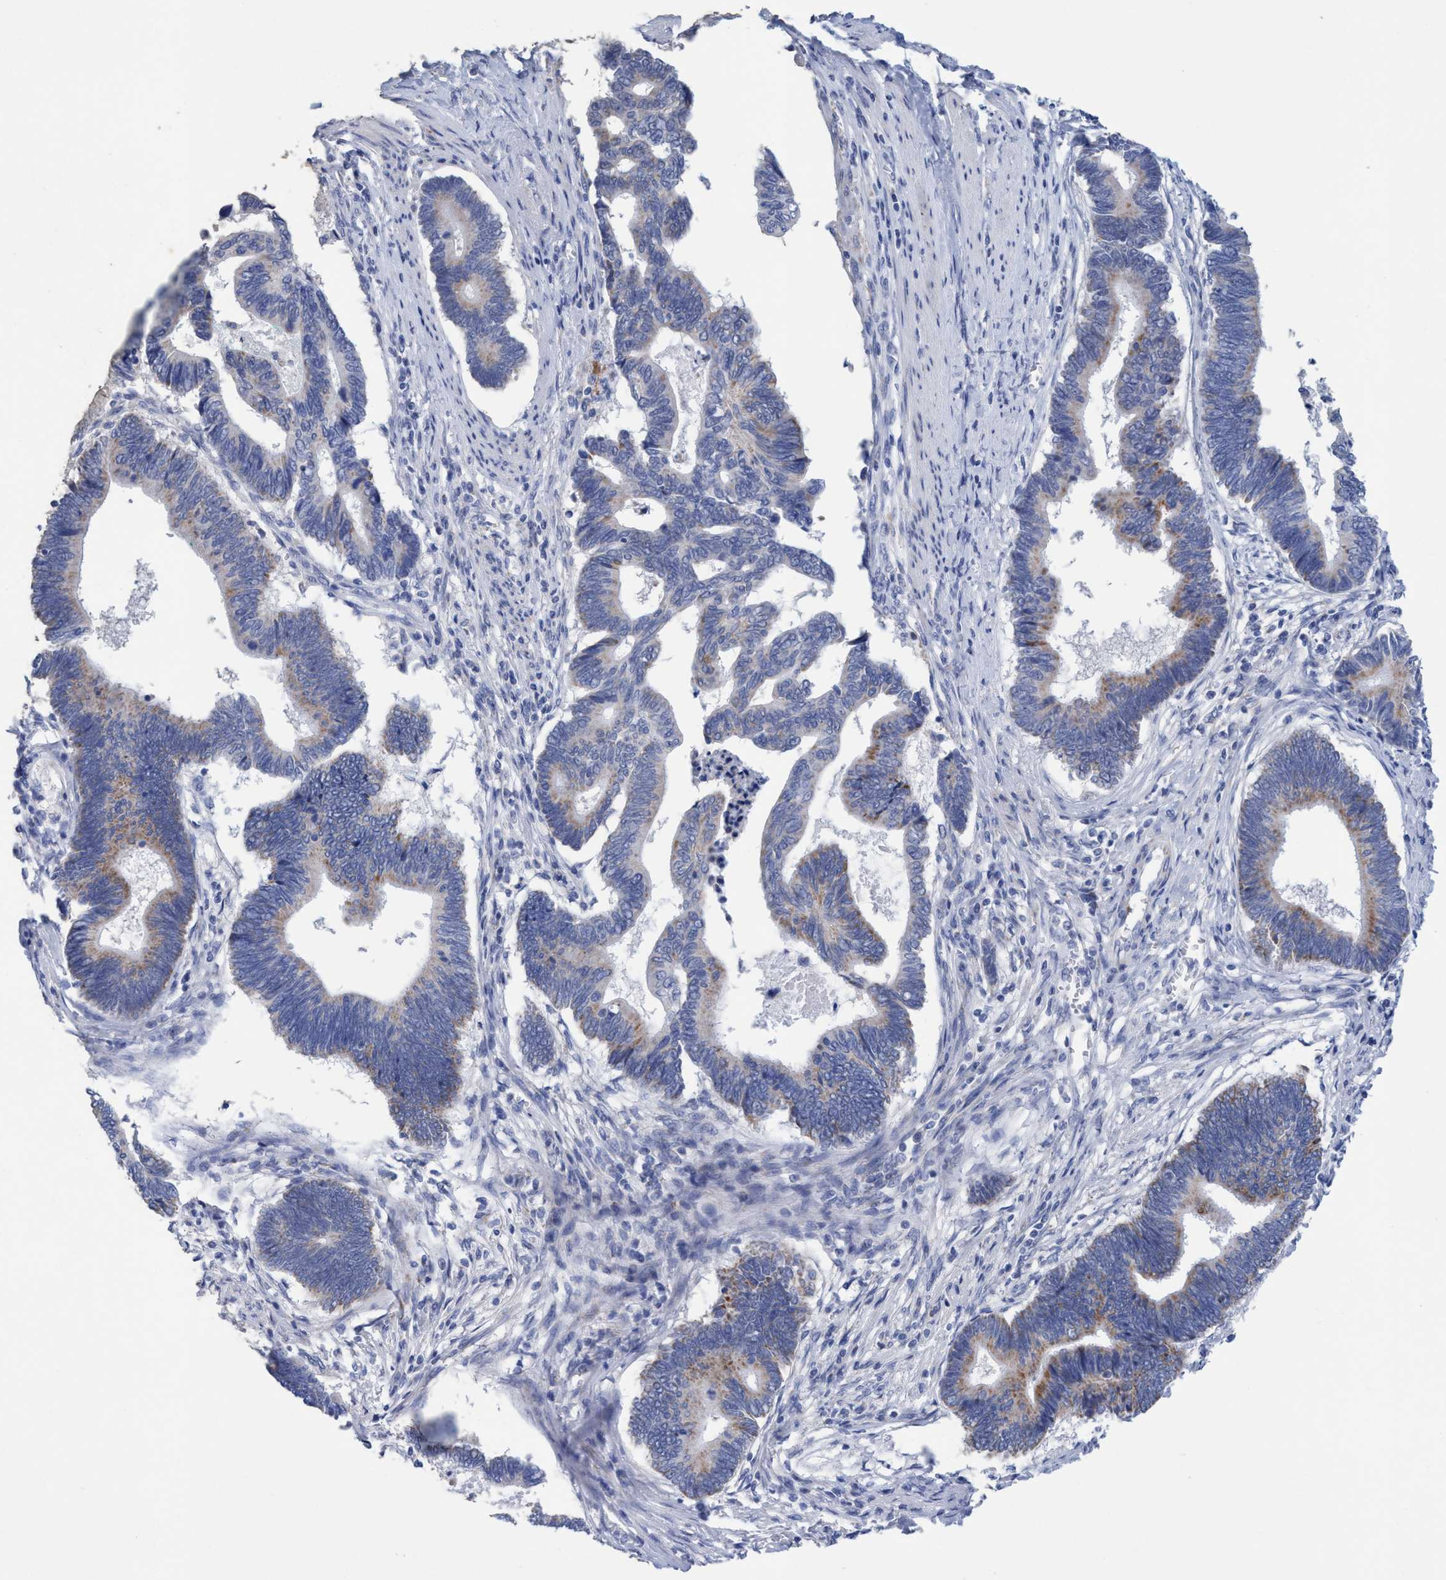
{"staining": {"intensity": "weak", "quantity": "25%-75%", "location": "cytoplasmic/membranous"}, "tissue": "pancreatic cancer", "cell_type": "Tumor cells", "image_type": "cancer", "snomed": [{"axis": "morphology", "description": "Adenocarcinoma, NOS"}, {"axis": "topography", "description": "Pancreas"}], "caption": "This micrograph exhibits IHC staining of pancreatic cancer, with low weak cytoplasmic/membranous positivity in about 25%-75% of tumor cells.", "gene": "RSAD1", "patient": {"sex": "female", "age": 70}}